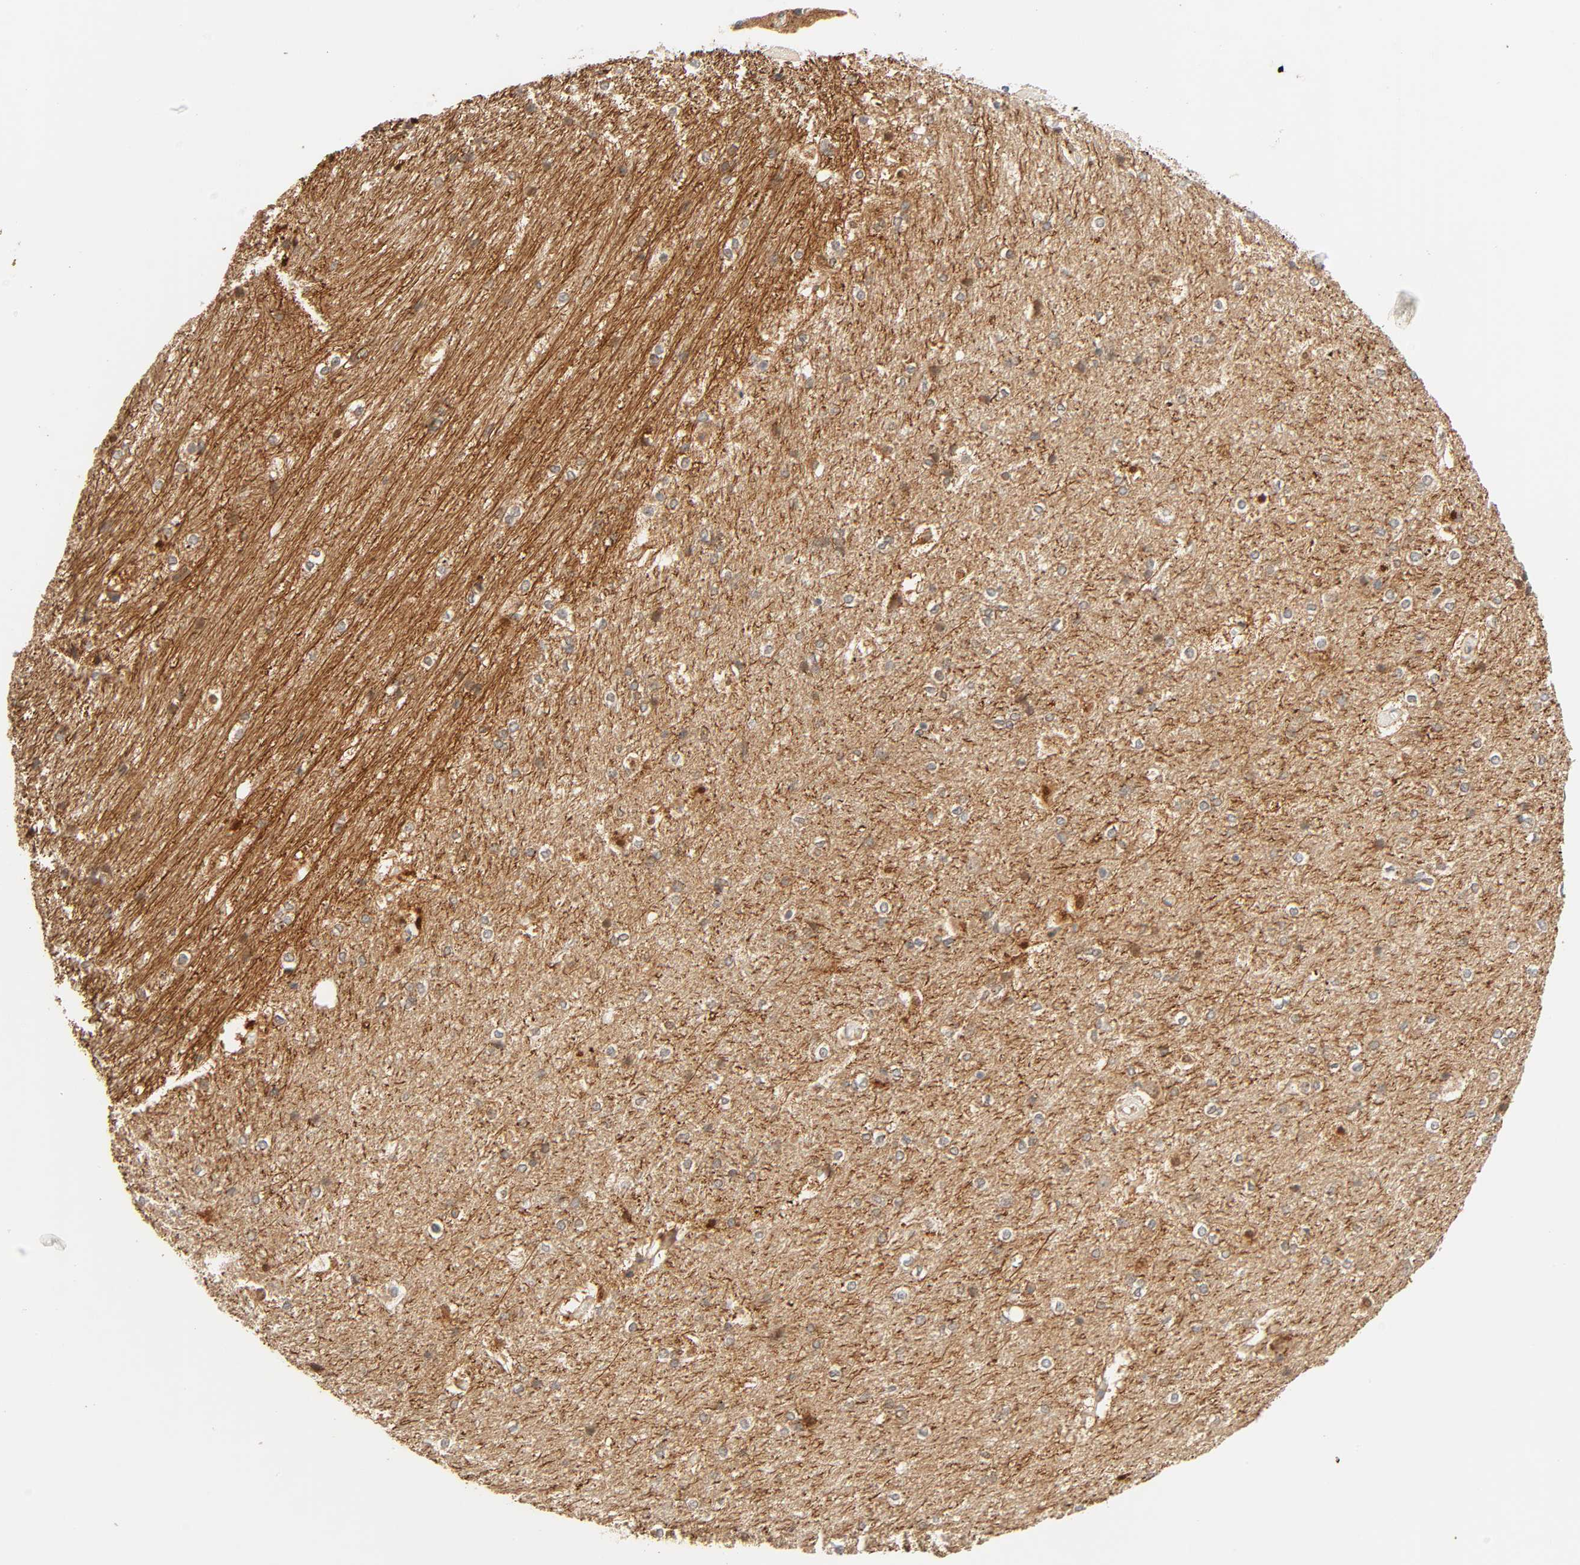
{"staining": {"intensity": "moderate", "quantity": ">75%", "location": "cytoplasmic/membranous"}, "tissue": "hippocampus", "cell_type": "Glial cells", "image_type": "normal", "snomed": [{"axis": "morphology", "description": "Normal tissue, NOS"}, {"axis": "topography", "description": "Hippocampus"}], "caption": "This photomicrograph displays IHC staining of benign hippocampus, with medium moderate cytoplasmic/membranous staining in approximately >75% of glial cells.", "gene": "MAPK6", "patient": {"sex": "female", "age": 19}}